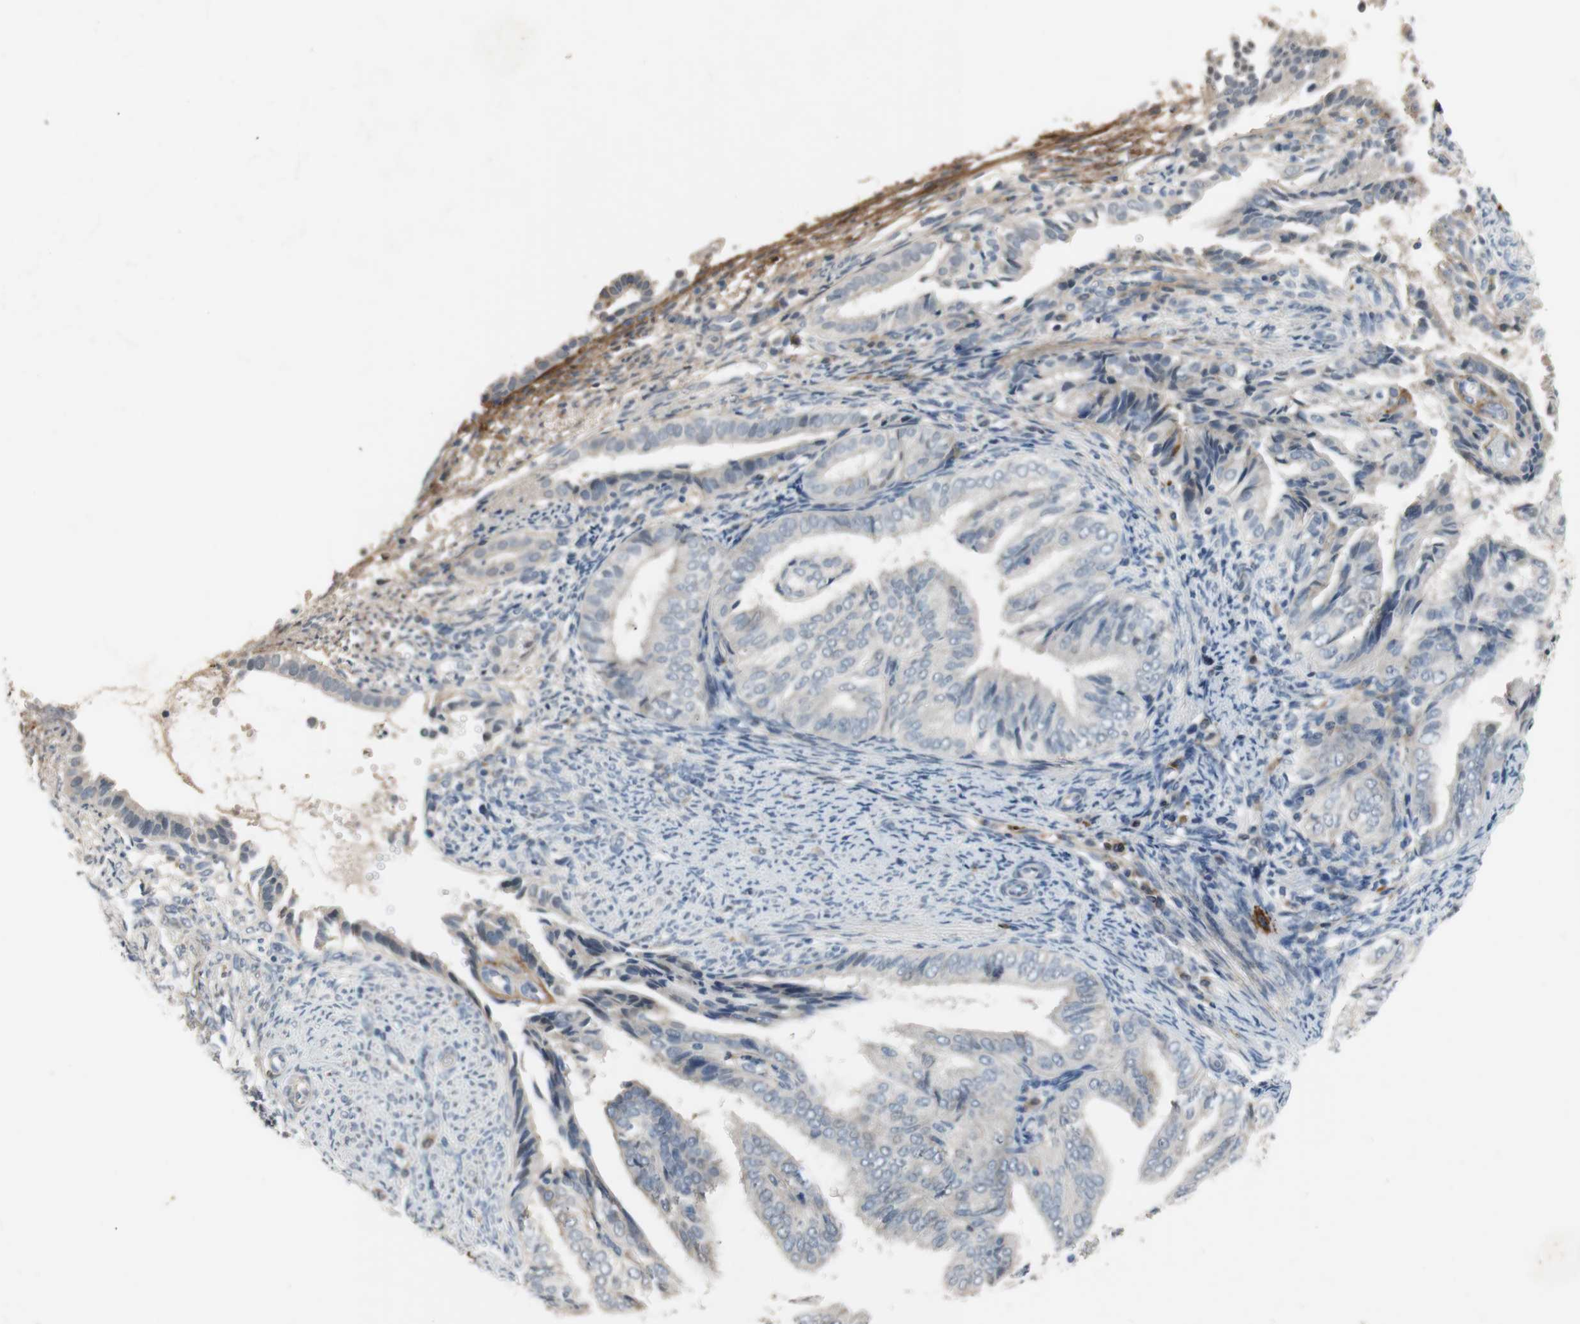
{"staining": {"intensity": "negative", "quantity": "none", "location": "none"}, "tissue": "endometrial cancer", "cell_type": "Tumor cells", "image_type": "cancer", "snomed": [{"axis": "morphology", "description": "Adenocarcinoma, NOS"}, {"axis": "topography", "description": "Endometrium"}], "caption": "Tumor cells show no significant protein staining in endometrial cancer (adenocarcinoma). (Stains: DAB IHC with hematoxylin counter stain, Microscopy: brightfield microscopy at high magnification).", "gene": "COL12A1", "patient": {"sex": "female", "age": 58}}